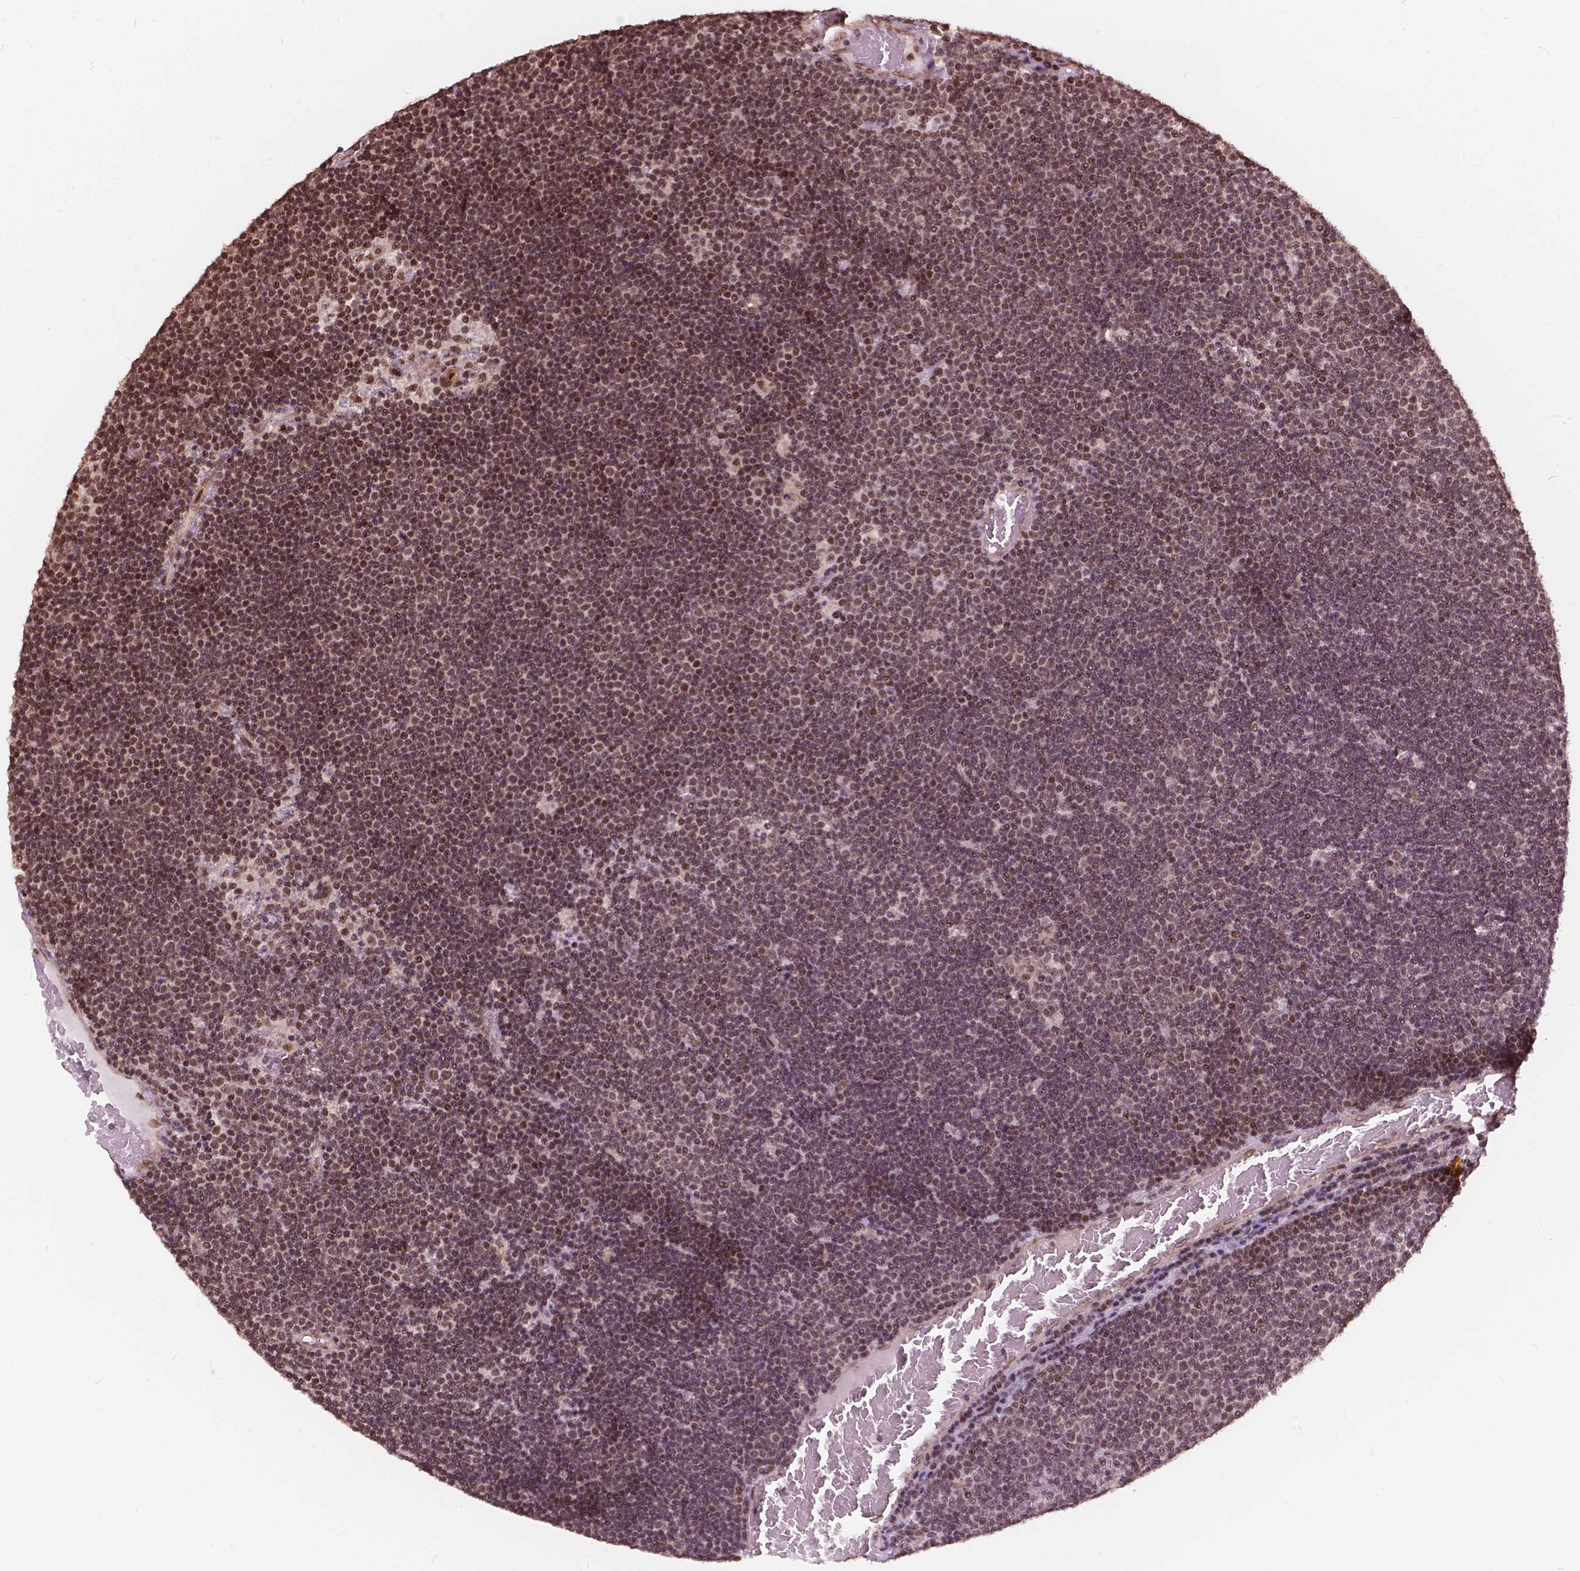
{"staining": {"intensity": "moderate", "quantity": ">75%", "location": "nuclear"}, "tissue": "lymphoma", "cell_type": "Tumor cells", "image_type": "cancer", "snomed": [{"axis": "morphology", "description": "Malignant lymphoma, non-Hodgkin's type, Low grade"}, {"axis": "topography", "description": "Brain"}], "caption": "A brown stain highlights moderate nuclear staining of a protein in human lymphoma tumor cells.", "gene": "GPS2", "patient": {"sex": "female", "age": 66}}